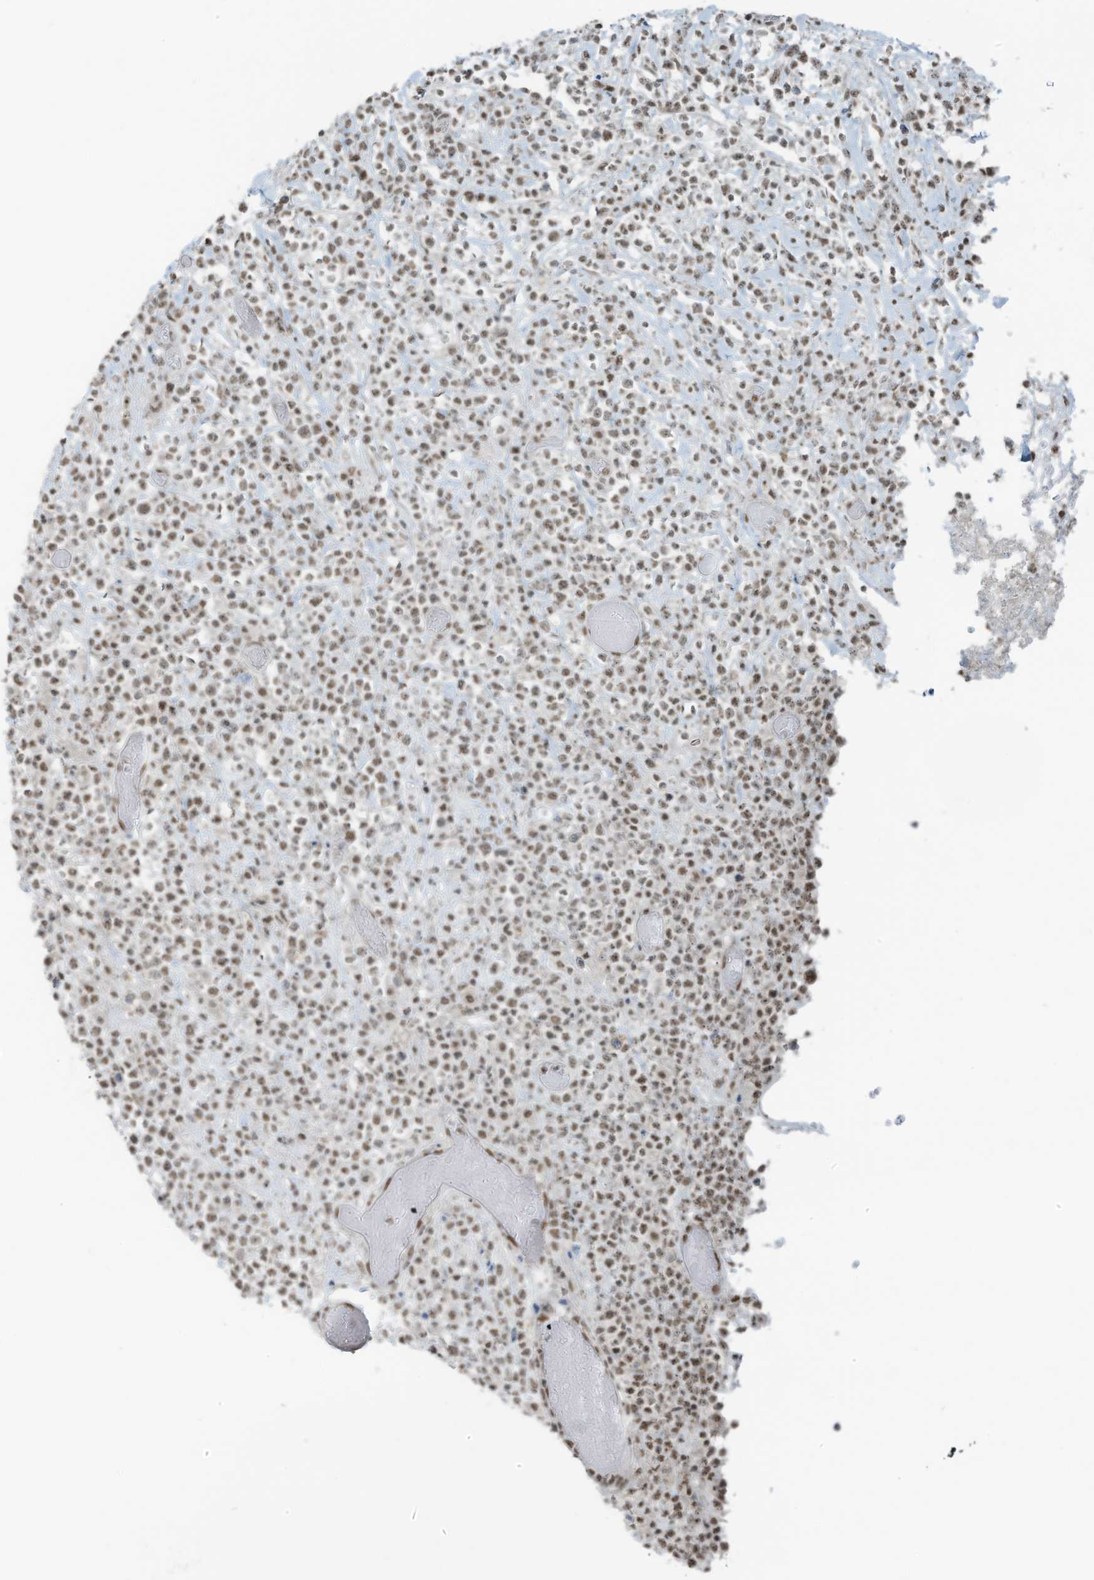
{"staining": {"intensity": "weak", "quantity": ">75%", "location": "nuclear"}, "tissue": "lymphoma", "cell_type": "Tumor cells", "image_type": "cancer", "snomed": [{"axis": "morphology", "description": "Malignant lymphoma, non-Hodgkin's type, High grade"}, {"axis": "topography", "description": "Colon"}], "caption": "An image of high-grade malignant lymphoma, non-Hodgkin's type stained for a protein demonstrates weak nuclear brown staining in tumor cells.", "gene": "WRNIP1", "patient": {"sex": "female", "age": 53}}